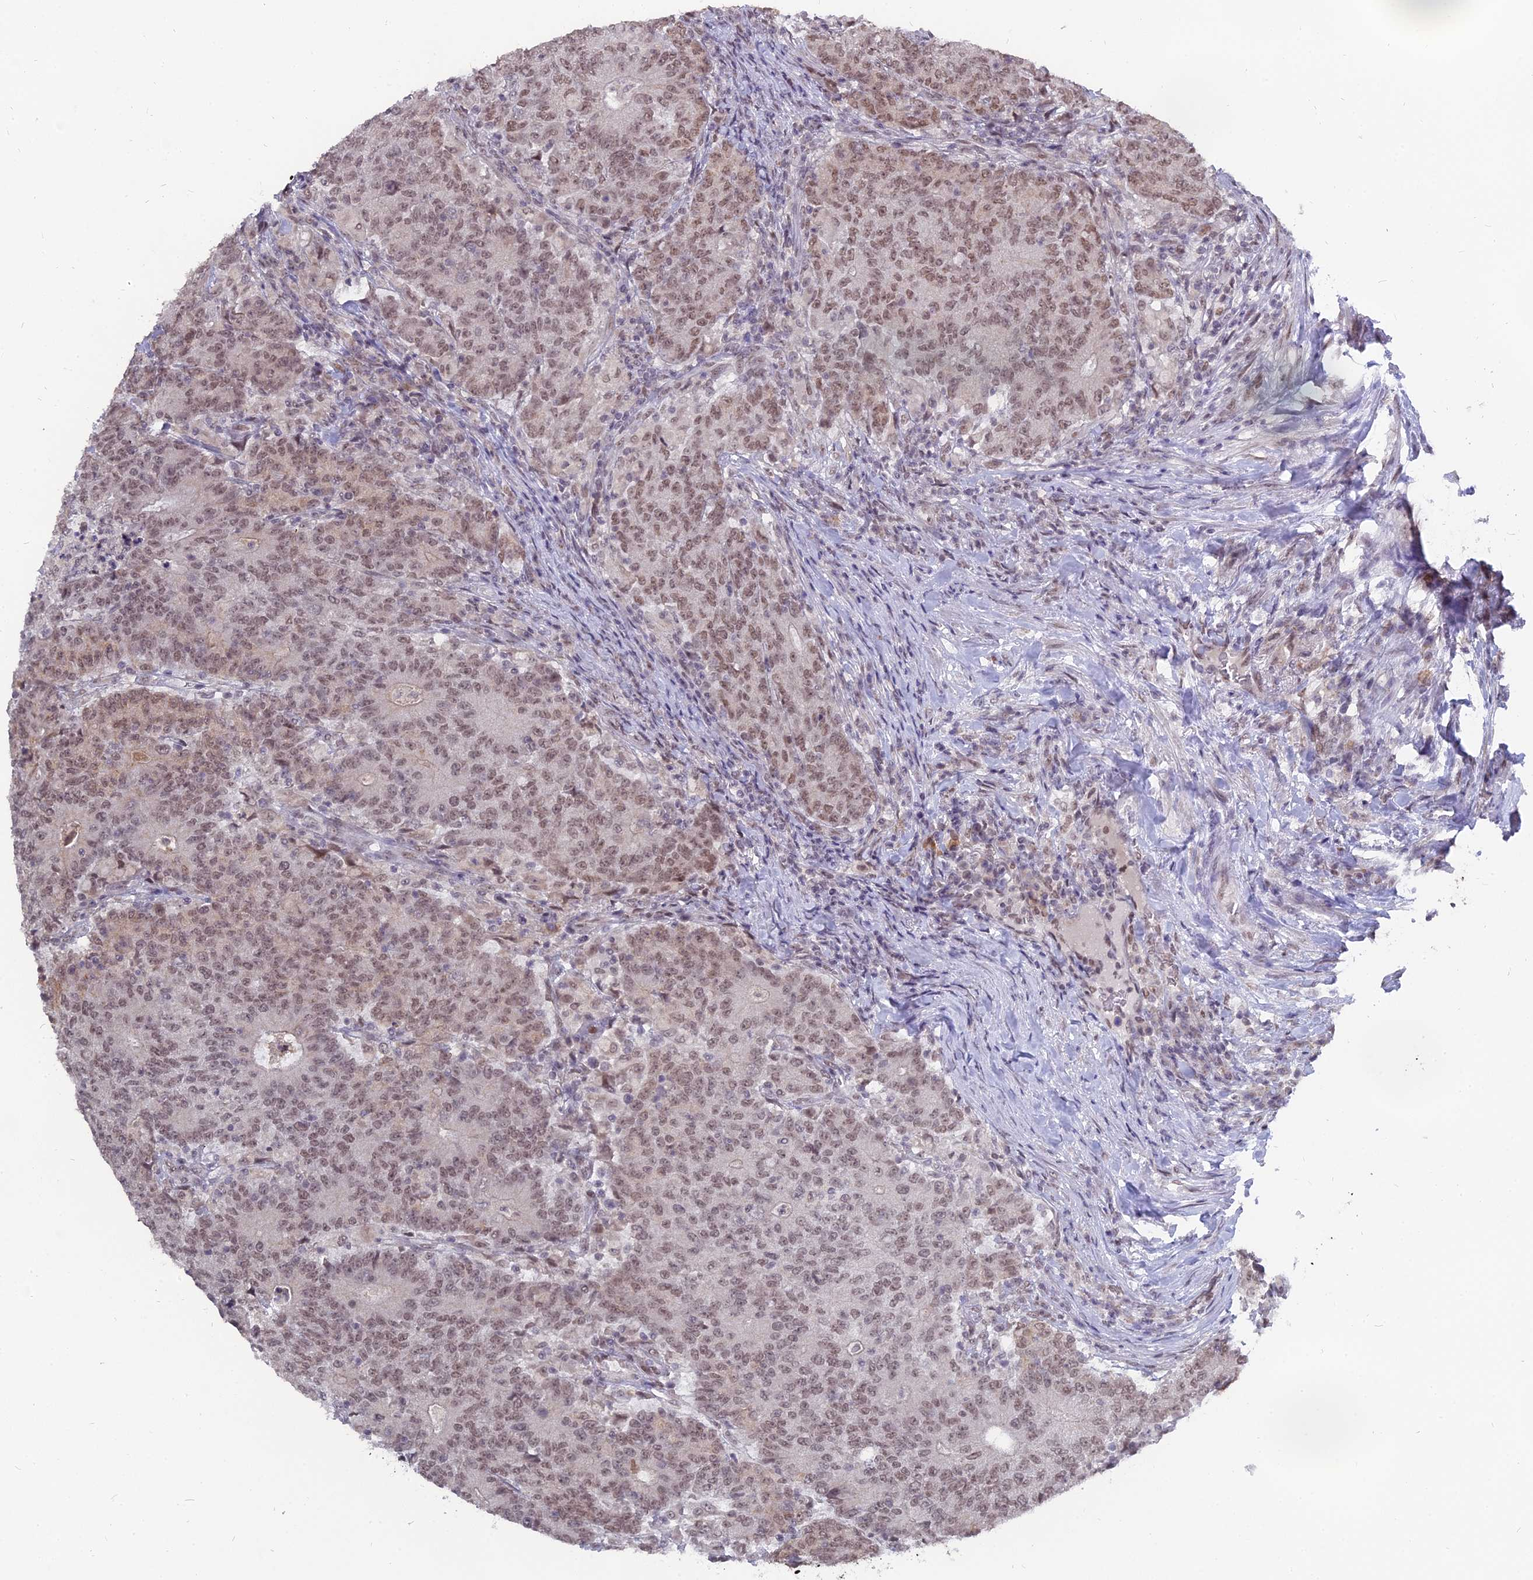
{"staining": {"intensity": "weak", "quantity": ">75%", "location": "nuclear"}, "tissue": "colorectal cancer", "cell_type": "Tumor cells", "image_type": "cancer", "snomed": [{"axis": "morphology", "description": "Adenocarcinoma, NOS"}, {"axis": "topography", "description": "Colon"}], "caption": "Protein staining of adenocarcinoma (colorectal) tissue shows weak nuclear positivity in about >75% of tumor cells.", "gene": "NR1H3", "patient": {"sex": "female", "age": 75}}